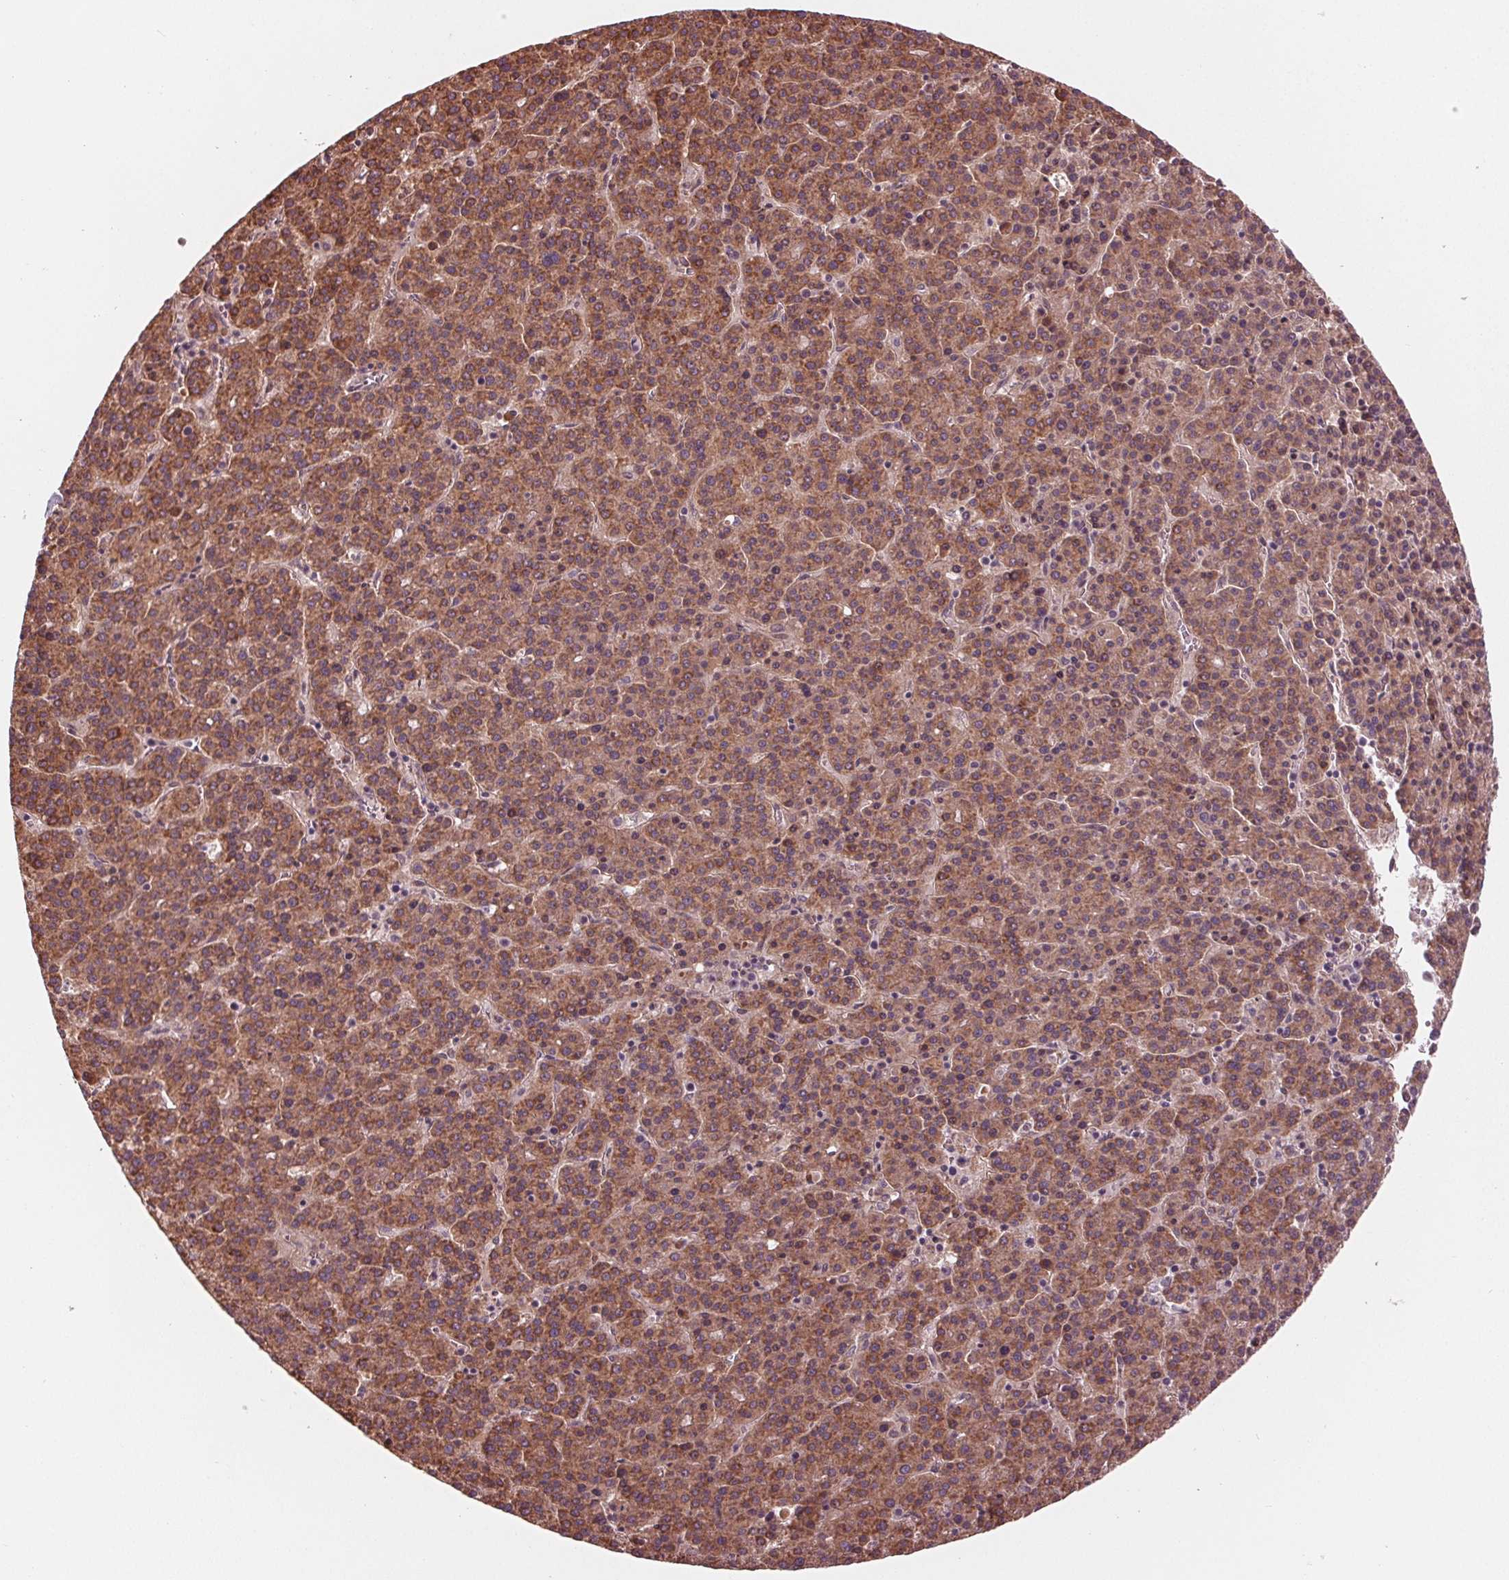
{"staining": {"intensity": "moderate", "quantity": ">75%", "location": "cytoplasmic/membranous"}, "tissue": "liver cancer", "cell_type": "Tumor cells", "image_type": "cancer", "snomed": [{"axis": "morphology", "description": "Carcinoma, Hepatocellular, NOS"}, {"axis": "topography", "description": "Liver"}], "caption": "Liver hepatocellular carcinoma stained for a protein exhibits moderate cytoplasmic/membranous positivity in tumor cells.", "gene": "CMIP", "patient": {"sex": "female", "age": 58}}